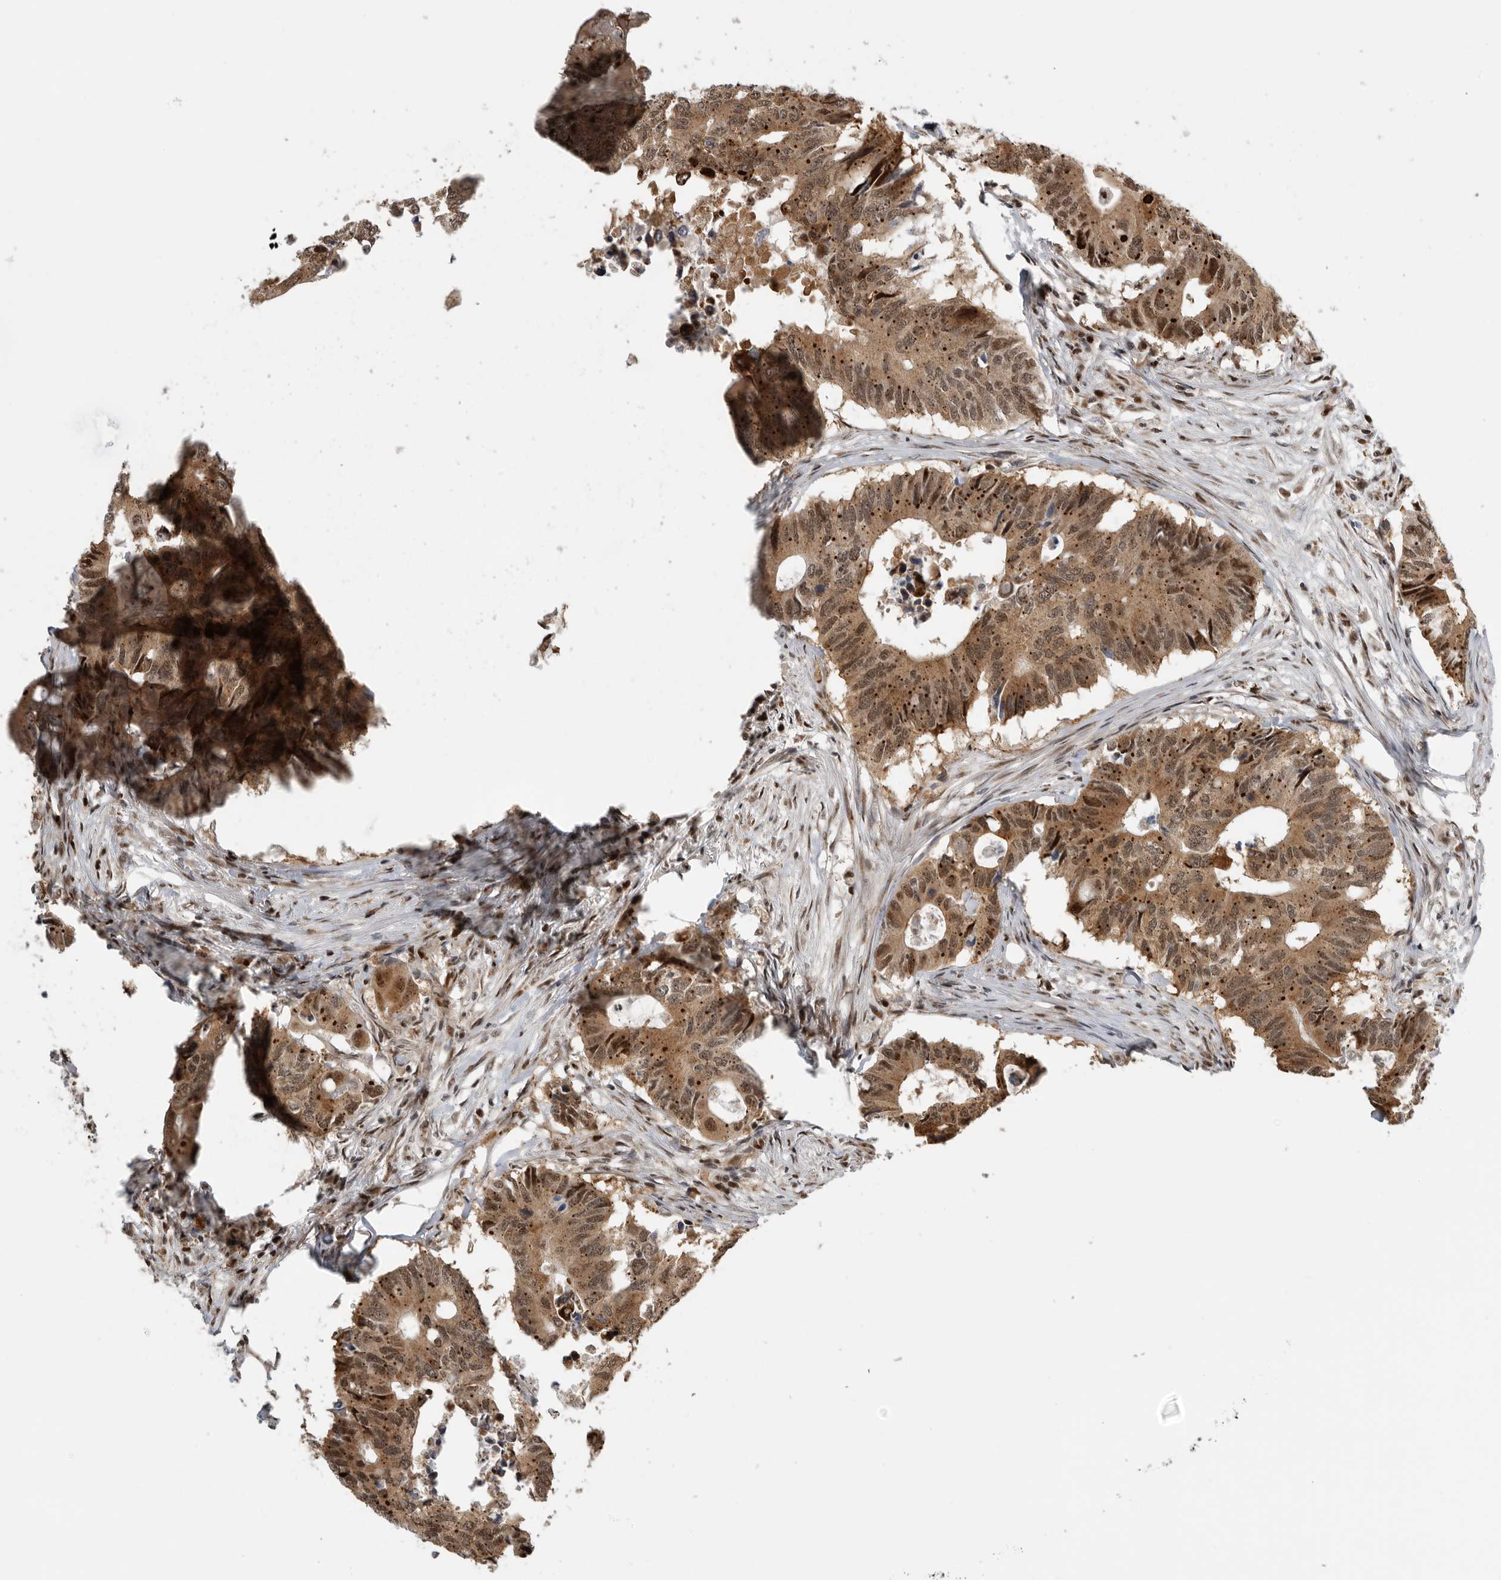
{"staining": {"intensity": "moderate", "quantity": ">75%", "location": "cytoplasmic/membranous,nuclear"}, "tissue": "colorectal cancer", "cell_type": "Tumor cells", "image_type": "cancer", "snomed": [{"axis": "morphology", "description": "Adenocarcinoma, NOS"}, {"axis": "topography", "description": "Colon"}], "caption": "Protein analysis of adenocarcinoma (colorectal) tissue displays moderate cytoplasmic/membranous and nuclear staining in about >75% of tumor cells.", "gene": "PCMTD1", "patient": {"sex": "male", "age": 71}}